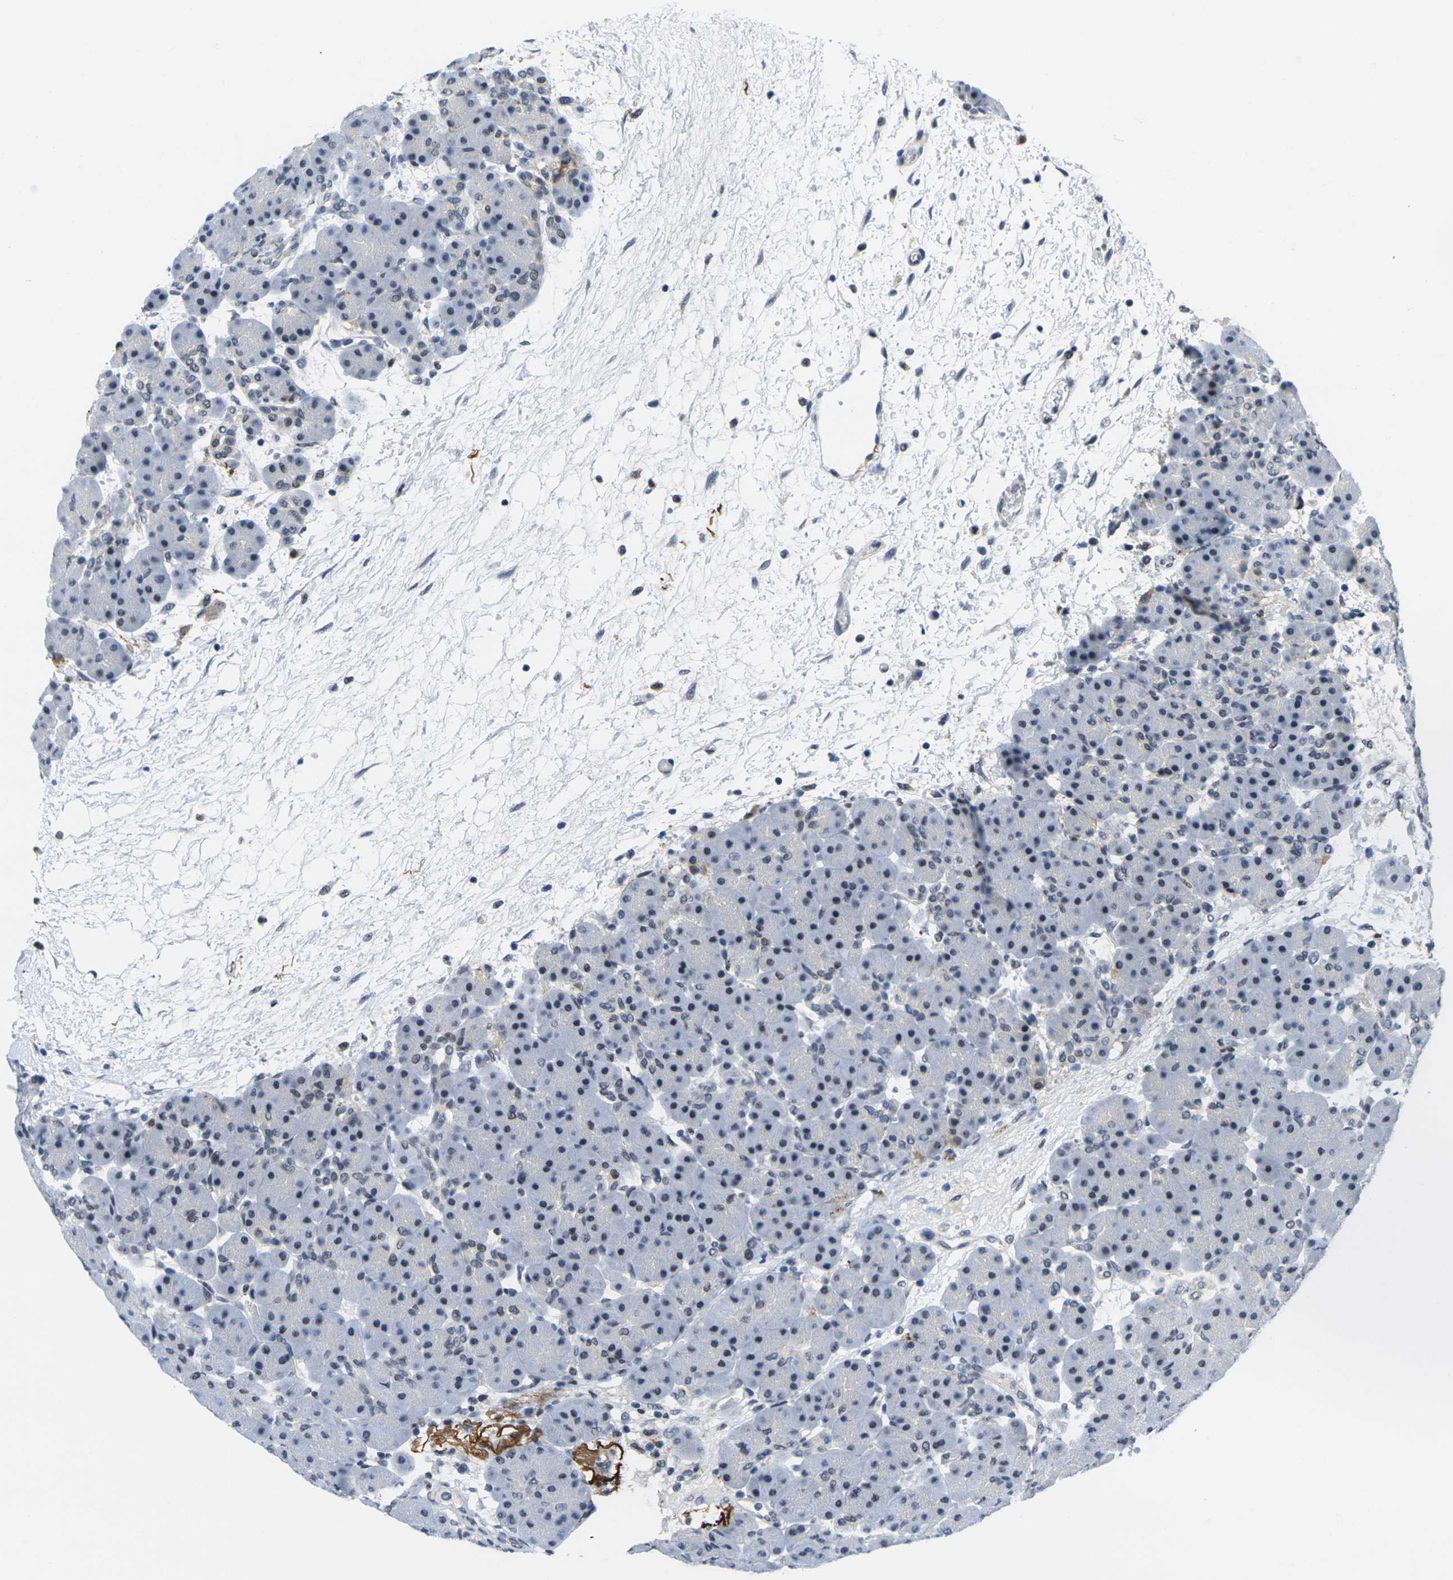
{"staining": {"intensity": "negative", "quantity": "none", "location": "none"}, "tissue": "pancreas", "cell_type": "Exocrine glandular cells", "image_type": "normal", "snomed": [{"axis": "morphology", "description": "Normal tissue, NOS"}, {"axis": "topography", "description": "Pancreas"}], "caption": "DAB immunohistochemical staining of normal pancreas displays no significant staining in exocrine glandular cells.", "gene": "RBM7", "patient": {"sex": "male", "age": 66}}